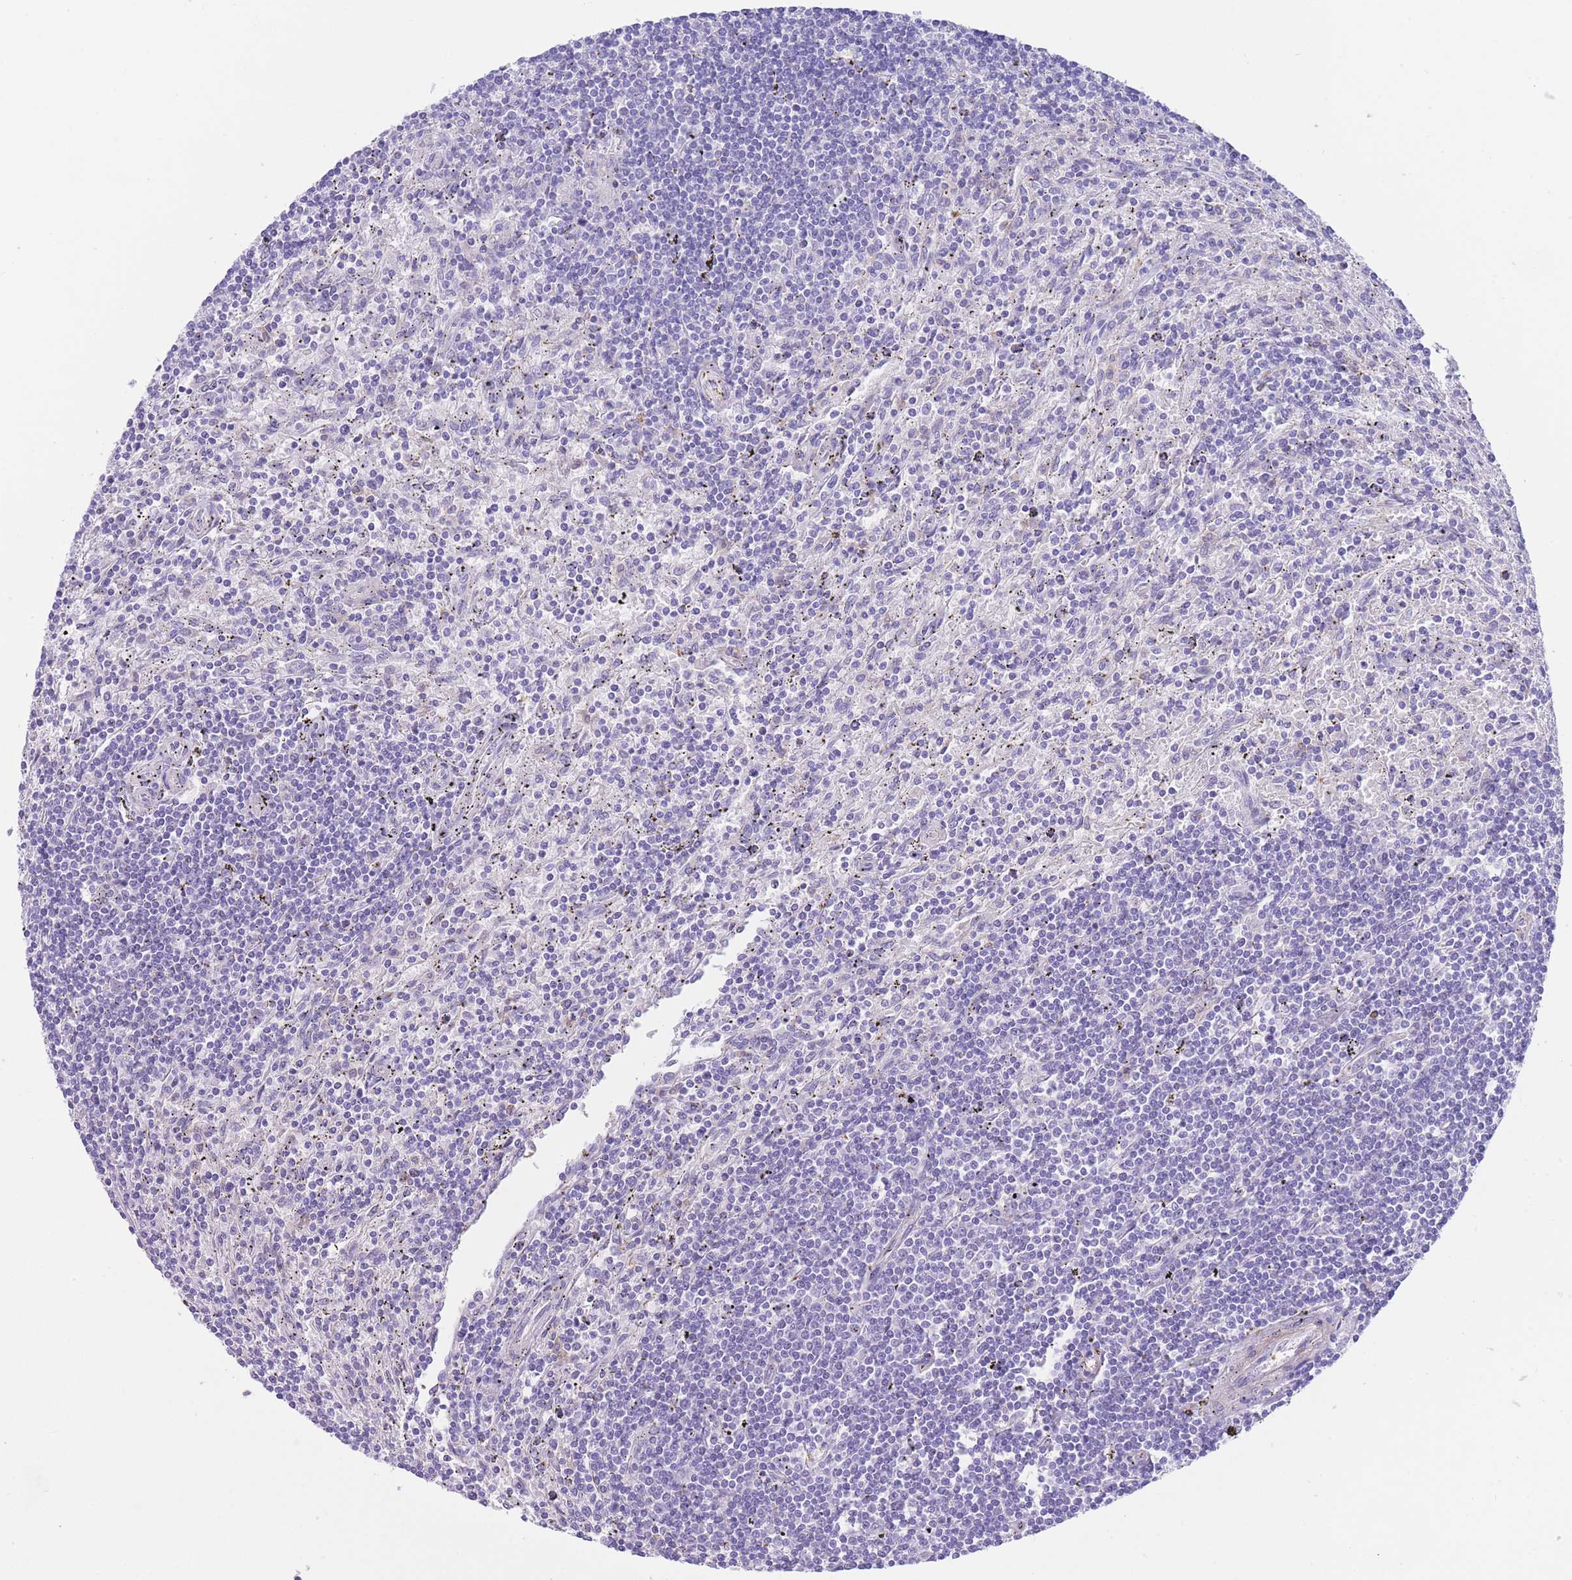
{"staining": {"intensity": "negative", "quantity": "none", "location": "none"}, "tissue": "lymphoma", "cell_type": "Tumor cells", "image_type": "cancer", "snomed": [{"axis": "morphology", "description": "Malignant lymphoma, non-Hodgkin's type, Low grade"}, {"axis": "topography", "description": "Spleen"}], "caption": "IHC photomicrograph of neoplastic tissue: human lymphoma stained with DAB reveals no significant protein positivity in tumor cells.", "gene": "LDB3", "patient": {"sex": "male", "age": 76}}